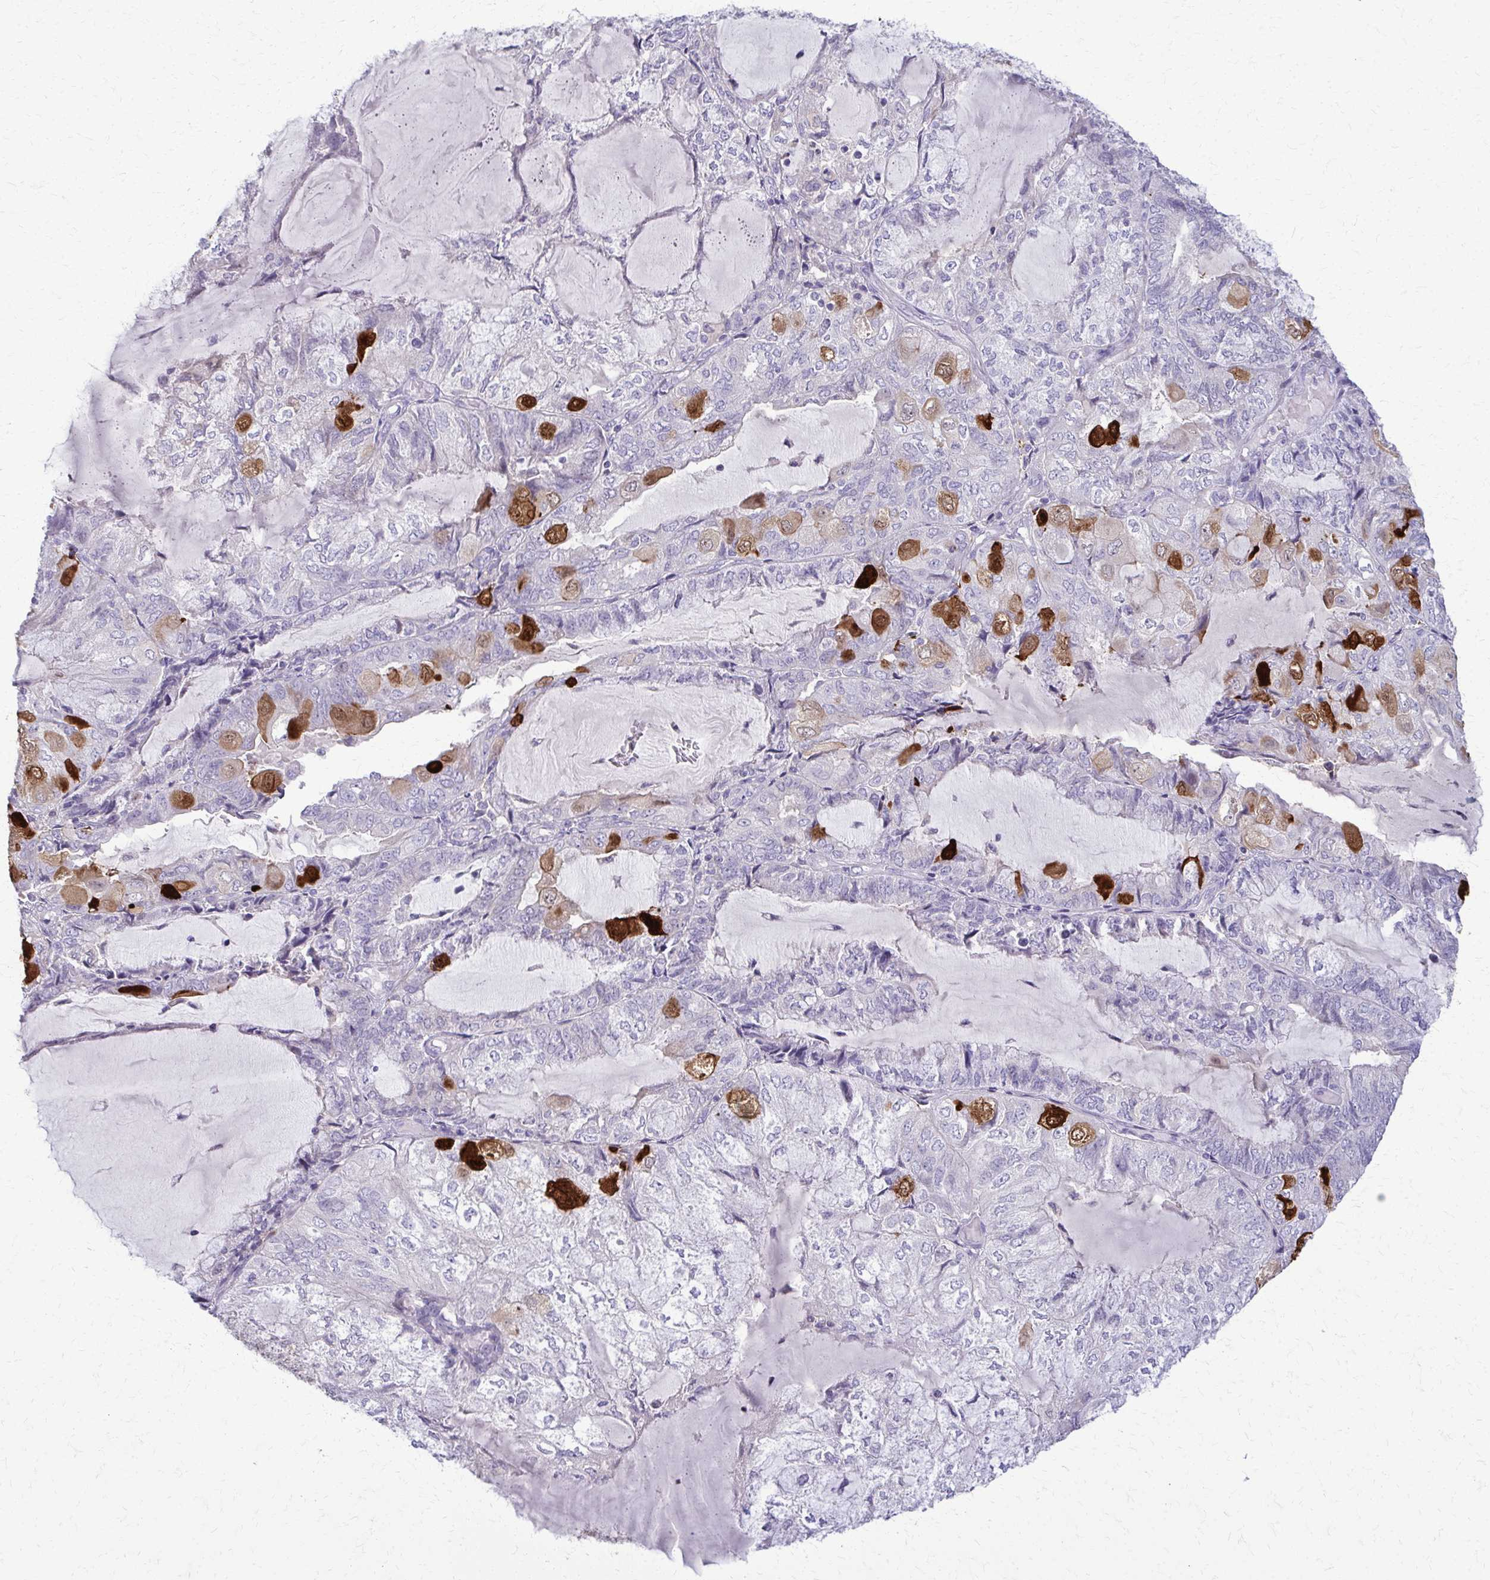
{"staining": {"intensity": "strong", "quantity": "<25%", "location": "cytoplasmic/membranous"}, "tissue": "endometrial cancer", "cell_type": "Tumor cells", "image_type": "cancer", "snomed": [{"axis": "morphology", "description": "Adenocarcinoma, NOS"}, {"axis": "topography", "description": "Endometrium"}], "caption": "IHC (DAB (3,3'-diaminobenzidine)) staining of human endometrial cancer (adenocarcinoma) displays strong cytoplasmic/membranous protein expression in approximately <25% of tumor cells.", "gene": "OR4M1", "patient": {"sex": "female", "age": 81}}